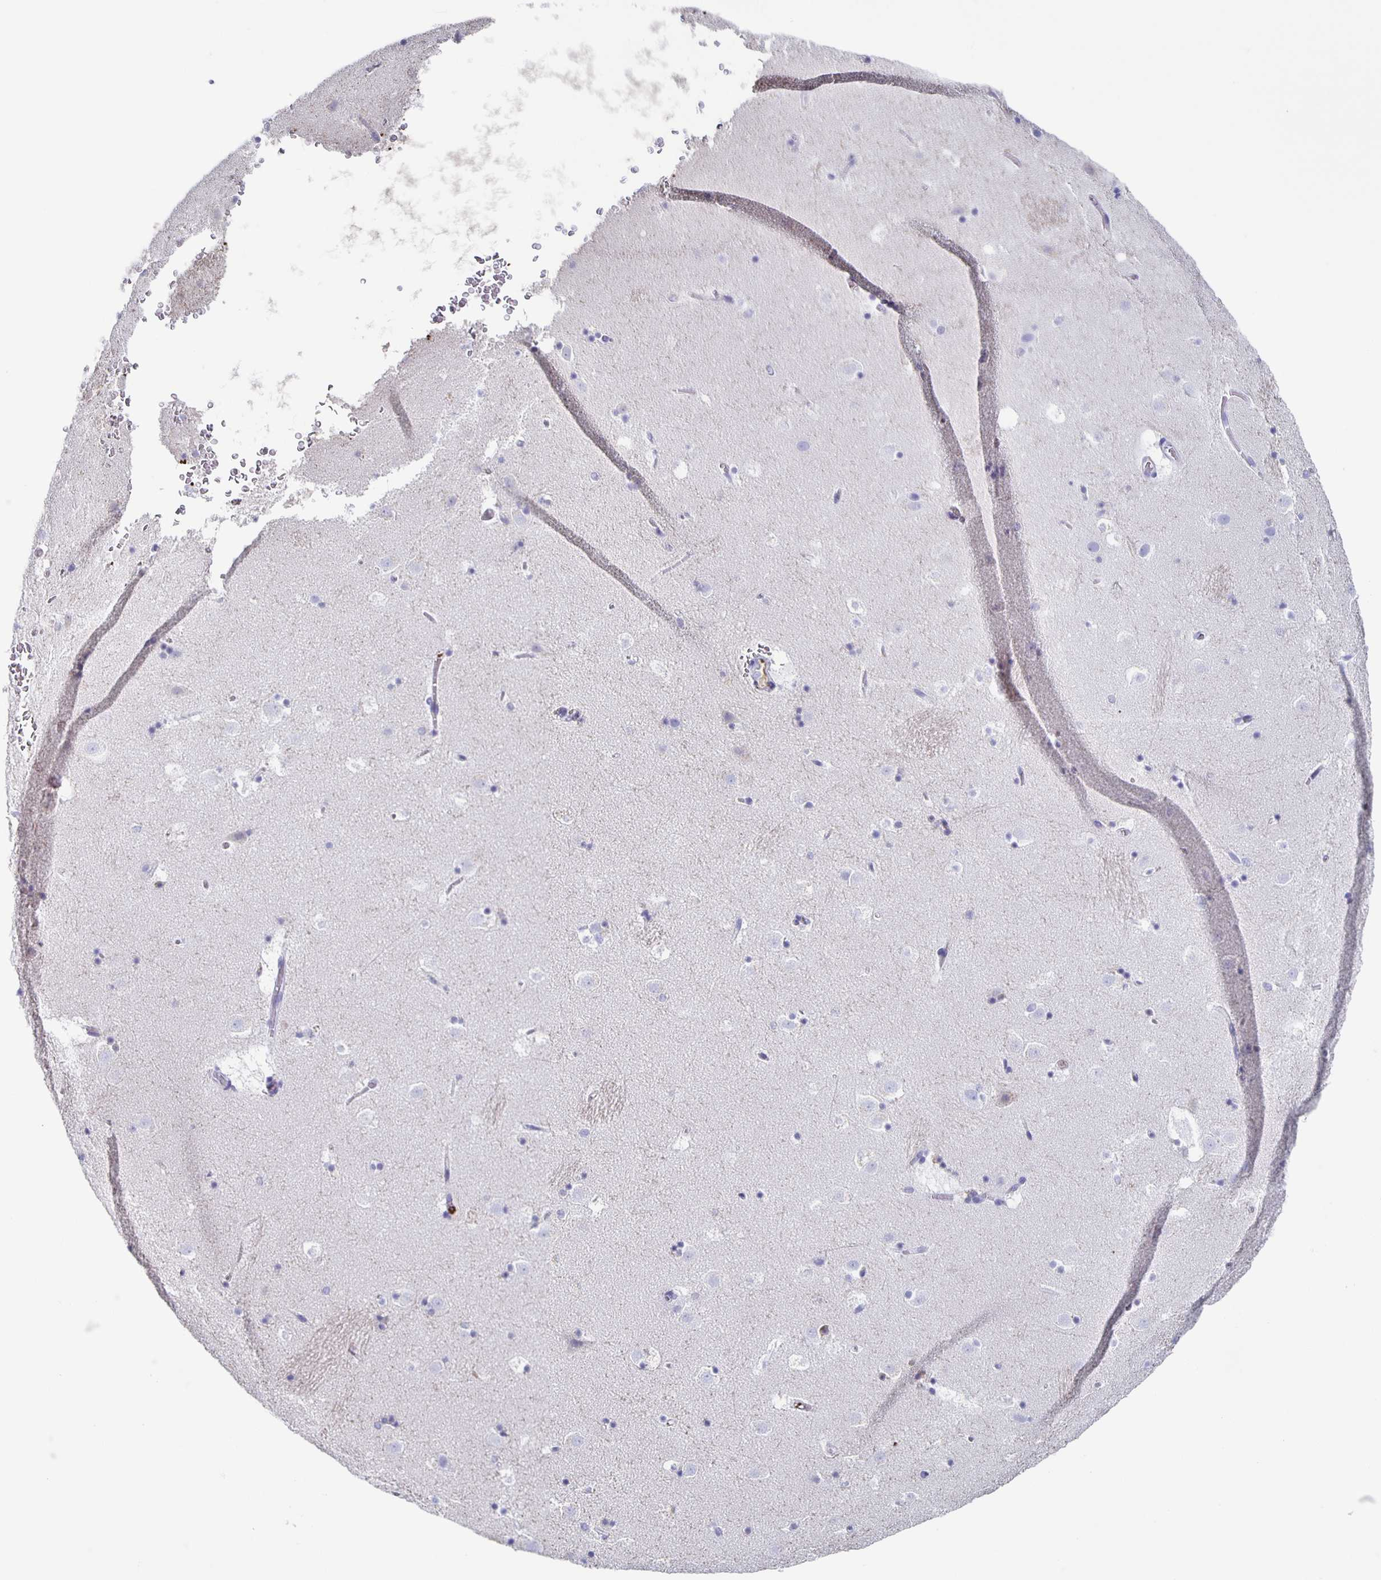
{"staining": {"intensity": "negative", "quantity": "none", "location": "none"}, "tissue": "caudate", "cell_type": "Glial cells", "image_type": "normal", "snomed": [{"axis": "morphology", "description": "Normal tissue, NOS"}, {"axis": "topography", "description": "Lateral ventricle wall"}], "caption": "An image of caudate stained for a protein displays no brown staining in glial cells.", "gene": "FGA", "patient": {"sex": "male", "age": 37}}